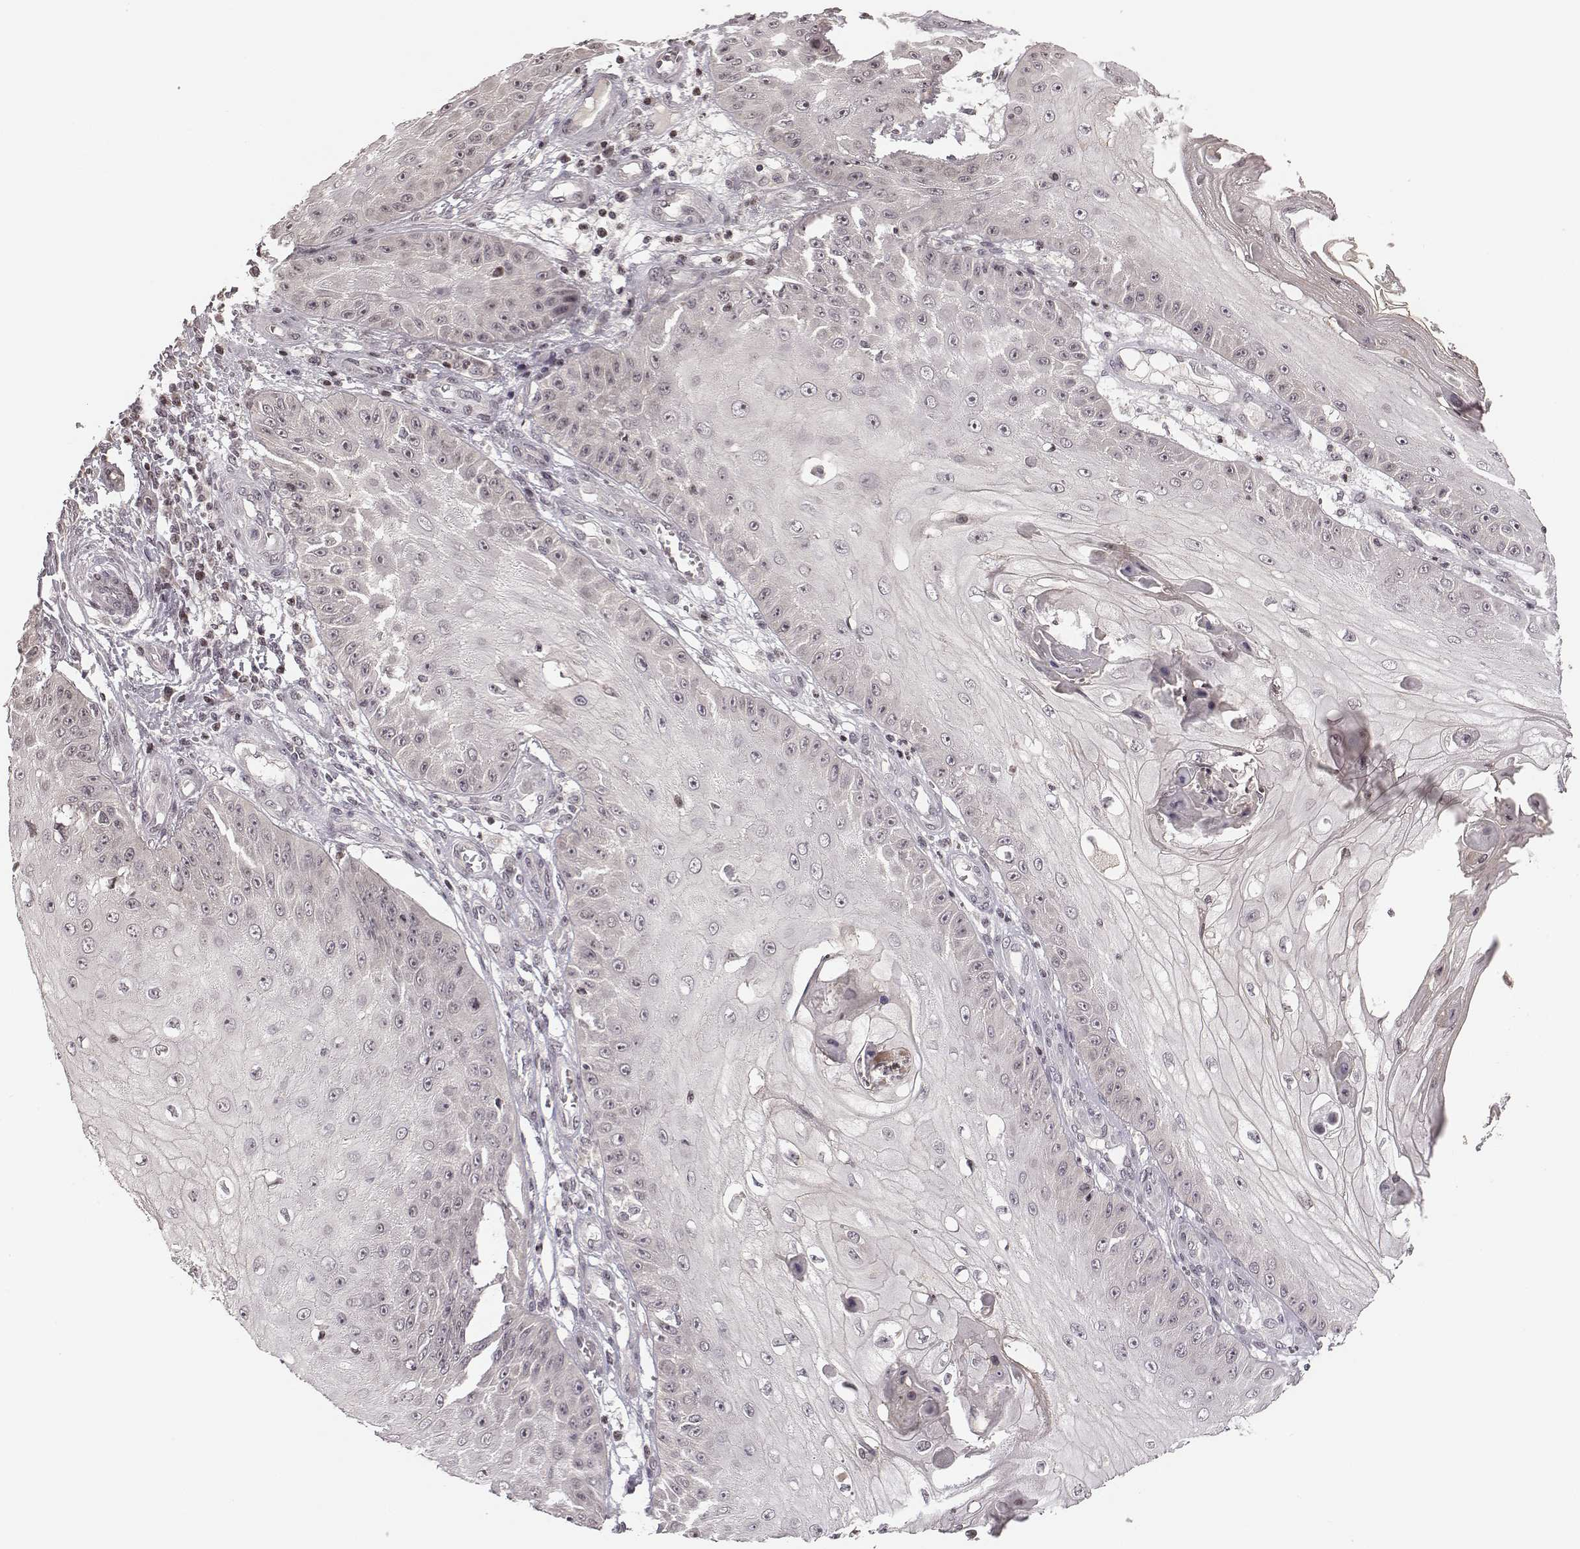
{"staining": {"intensity": "negative", "quantity": "none", "location": "none"}, "tissue": "skin cancer", "cell_type": "Tumor cells", "image_type": "cancer", "snomed": [{"axis": "morphology", "description": "Squamous cell carcinoma, NOS"}, {"axis": "topography", "description": "Skin"}], "caption": "This image is of skin cancer stained with immunohistochemistry to label a protein in brown with the nuclei are counter-stained blue. There is no staining in tumor cells.", "gene": "GRM4", "patient": {"sex": "male", "age": 70}}